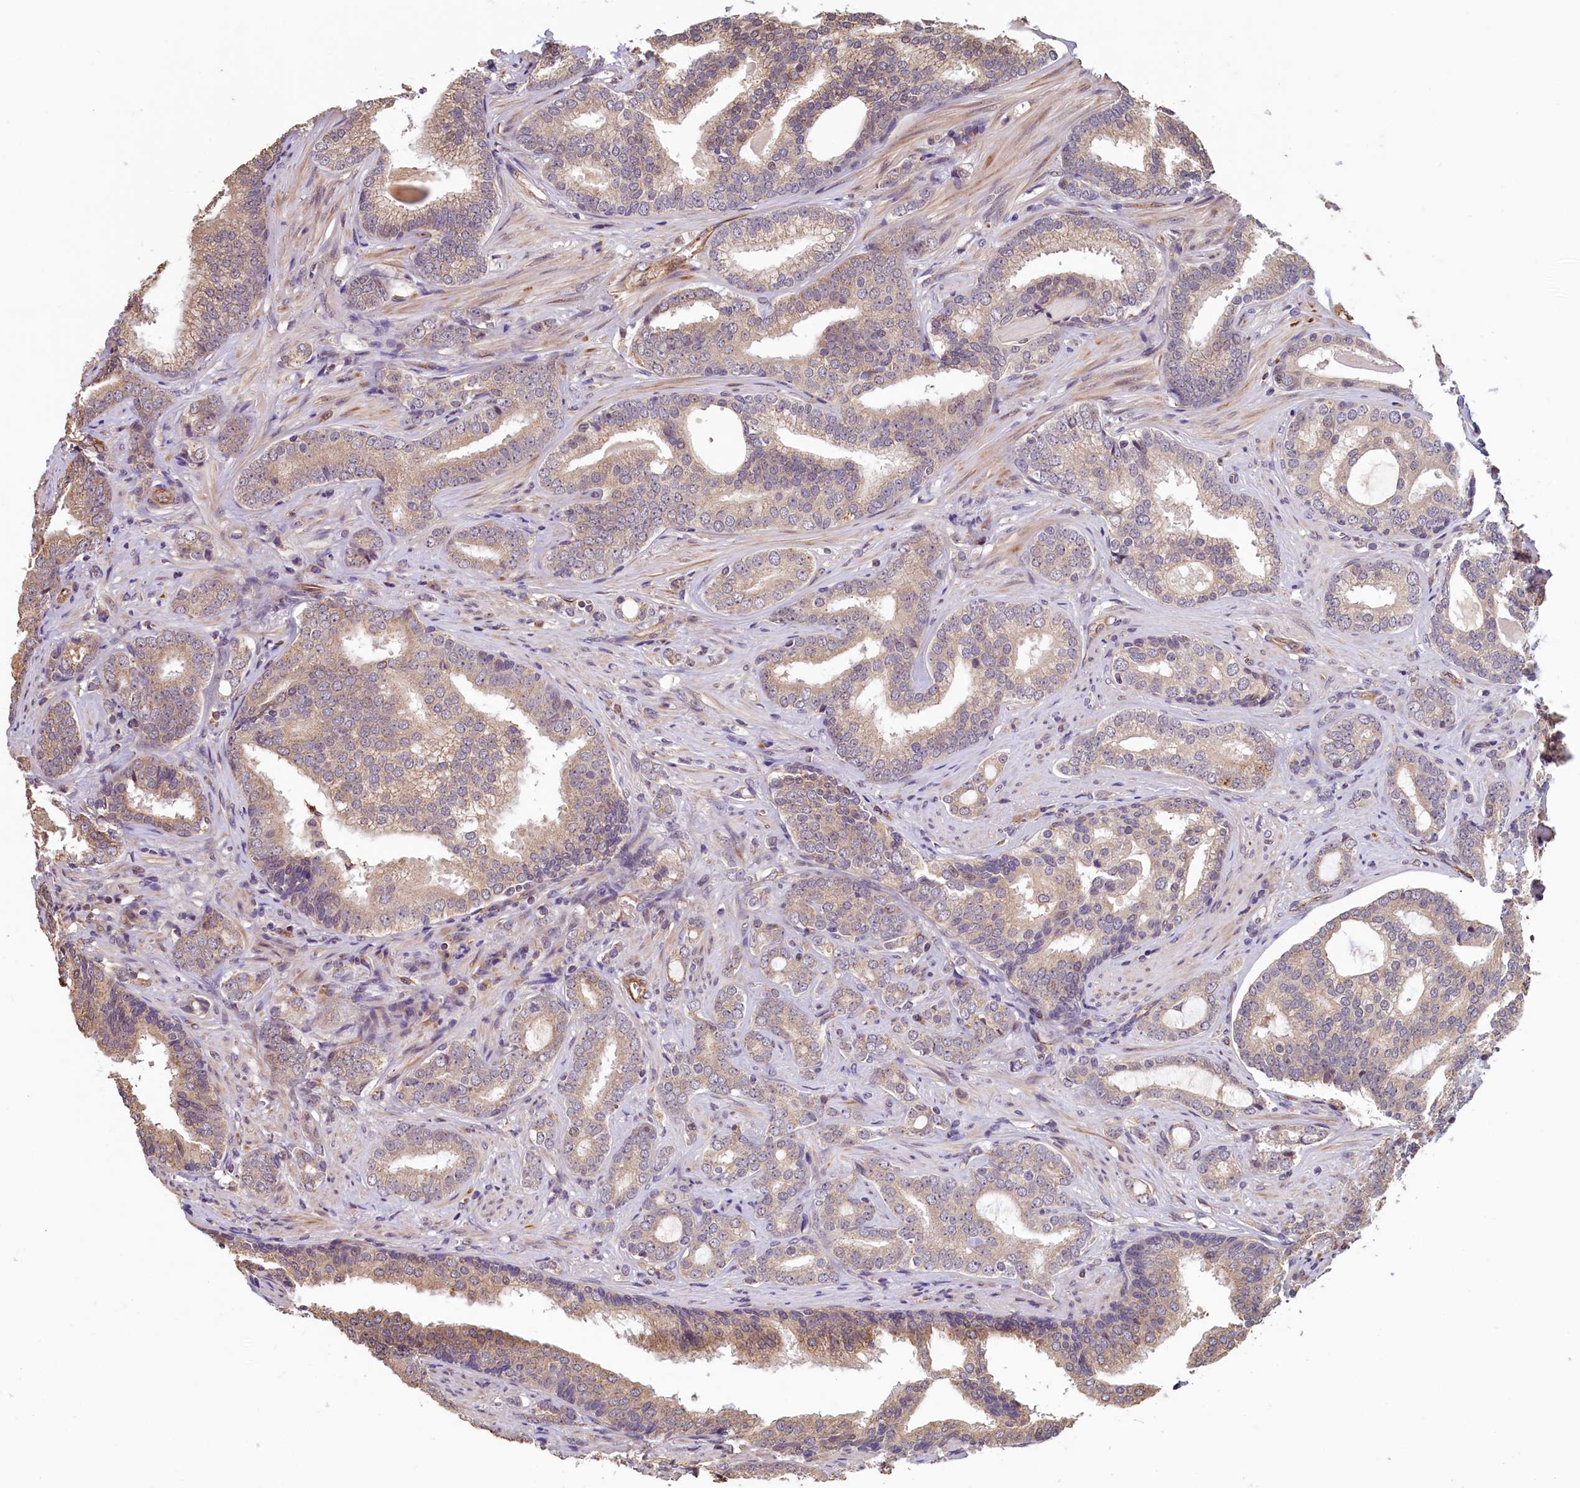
{"staining": {"intensity": "weak", "quantity": "25%-75%", "location": "cytoplasmic/membranous"}, "tissue": "prostate cancer", "cell_type": "Tumor cells", "image_type": "cancer", "snomed": [{"axis": "morphology", "description": "Adenocarcinoma, High grade"}, {"axis": "topography", "description": "Prostate"}], "caption": "Adenocarcinoma (high-grade) (prostate) was stained to show a protein in brown. There is low levels of weak cytoplasmic/membranous positivity in approximately 25%-75% of tumor cells.", "gene": "ACSBG1", "patient": {"sex": "male", "age": 63}}